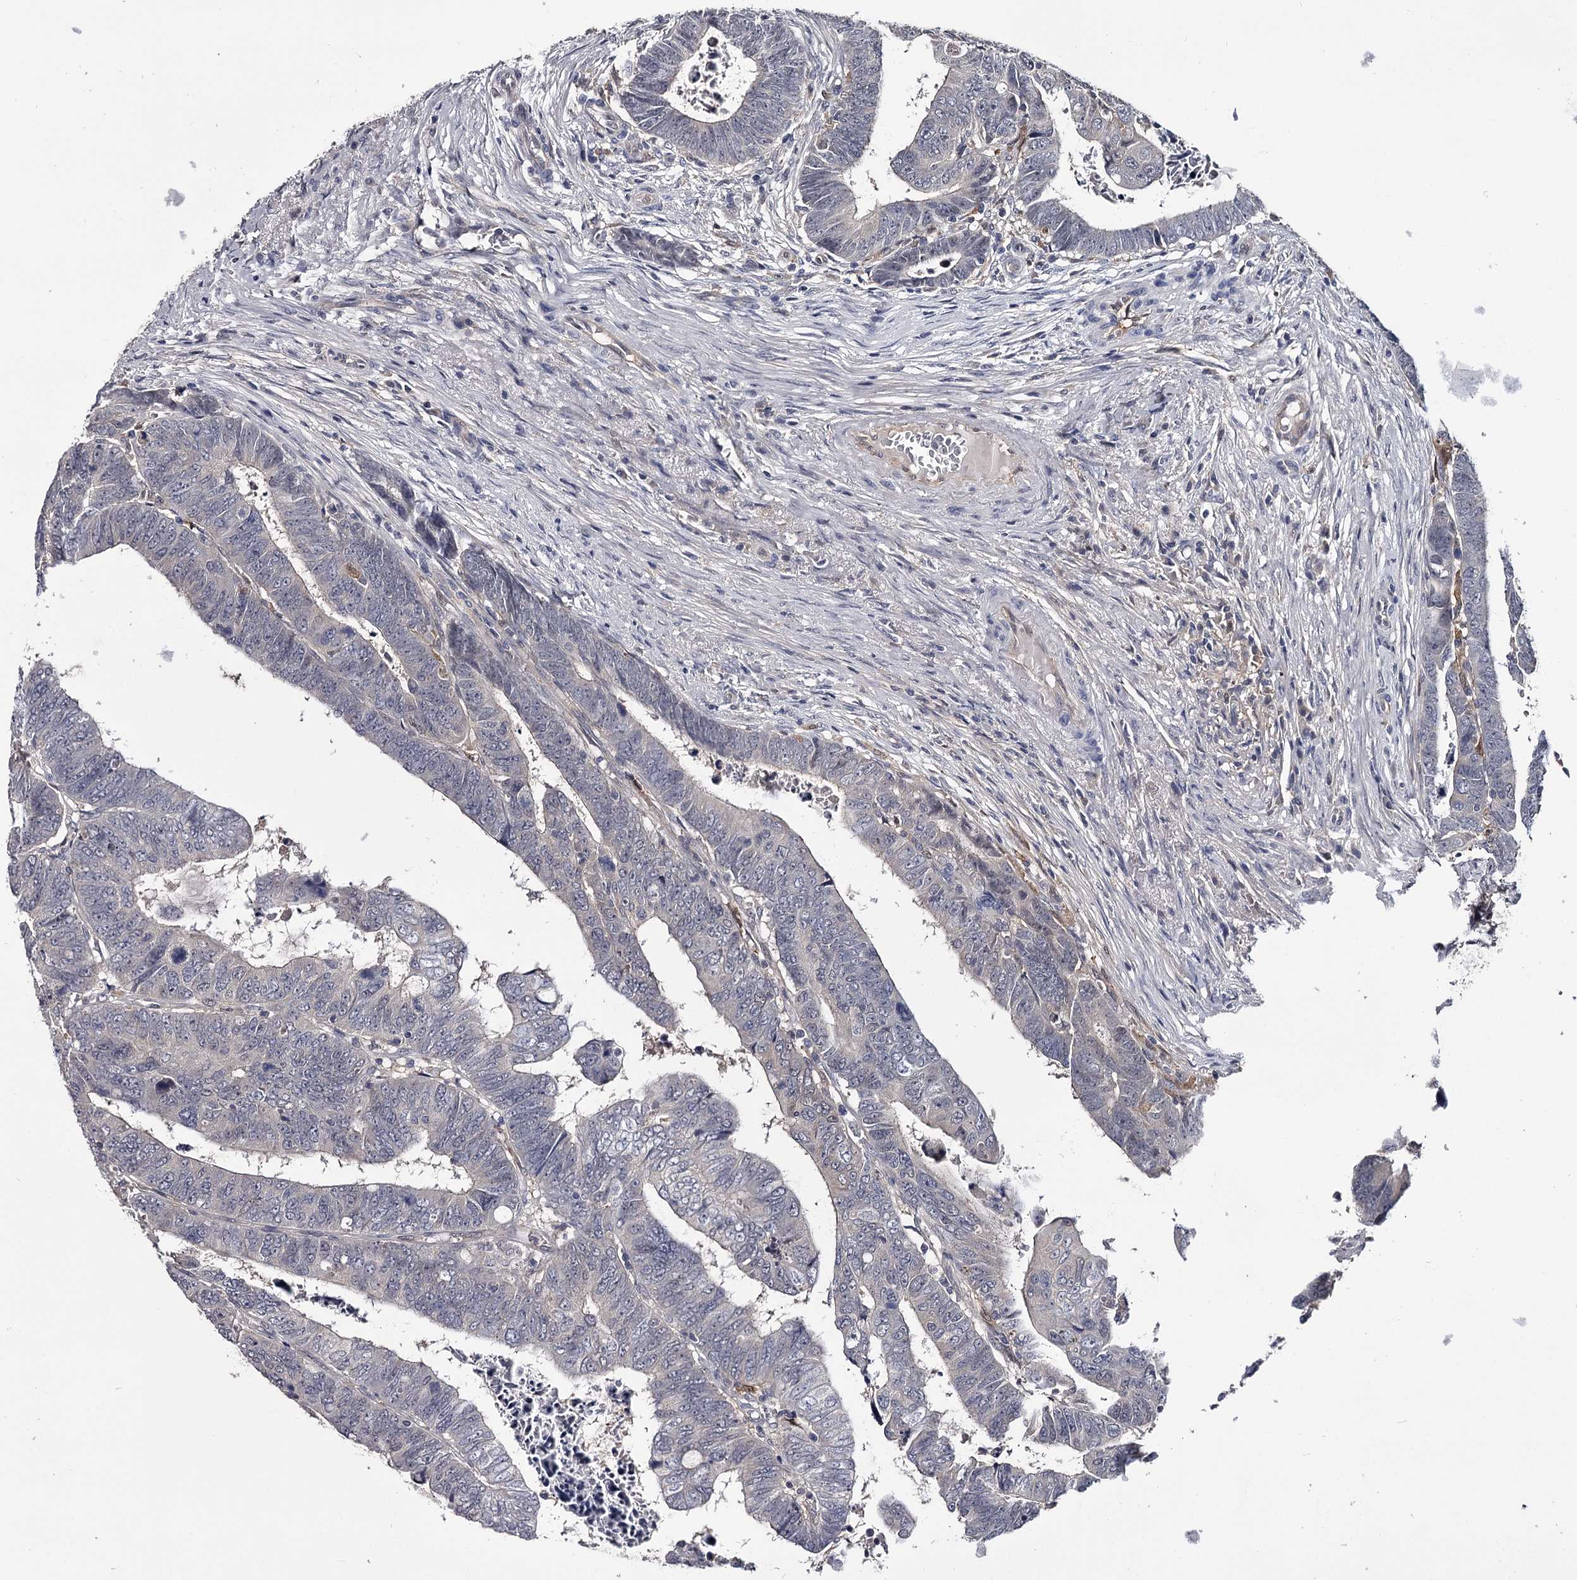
{"staining": {"intensity": "negative", "quantity": "none", "location": "none"}, "tissue": "colorectal cancer", "cell_type": "Tumor cells", "image_type": "cancer", "snomed": [{"axis": "morphology", "description": "Normal tissue, NOS"}, {"axis": "morphology", "description": "Adenocarcinoma, NOS"}, {"axis": "topography", "description": "Rectum"}], "caption": "This micrograph is of colorectal cancer stained with immunohistochemistry (IHC) to label a protein in brown with the nuclei are counter-stained blue. There is no staining in tumor cells.", "gene": "GSTO1", "patient": {"sex": "female", "age": 65}}